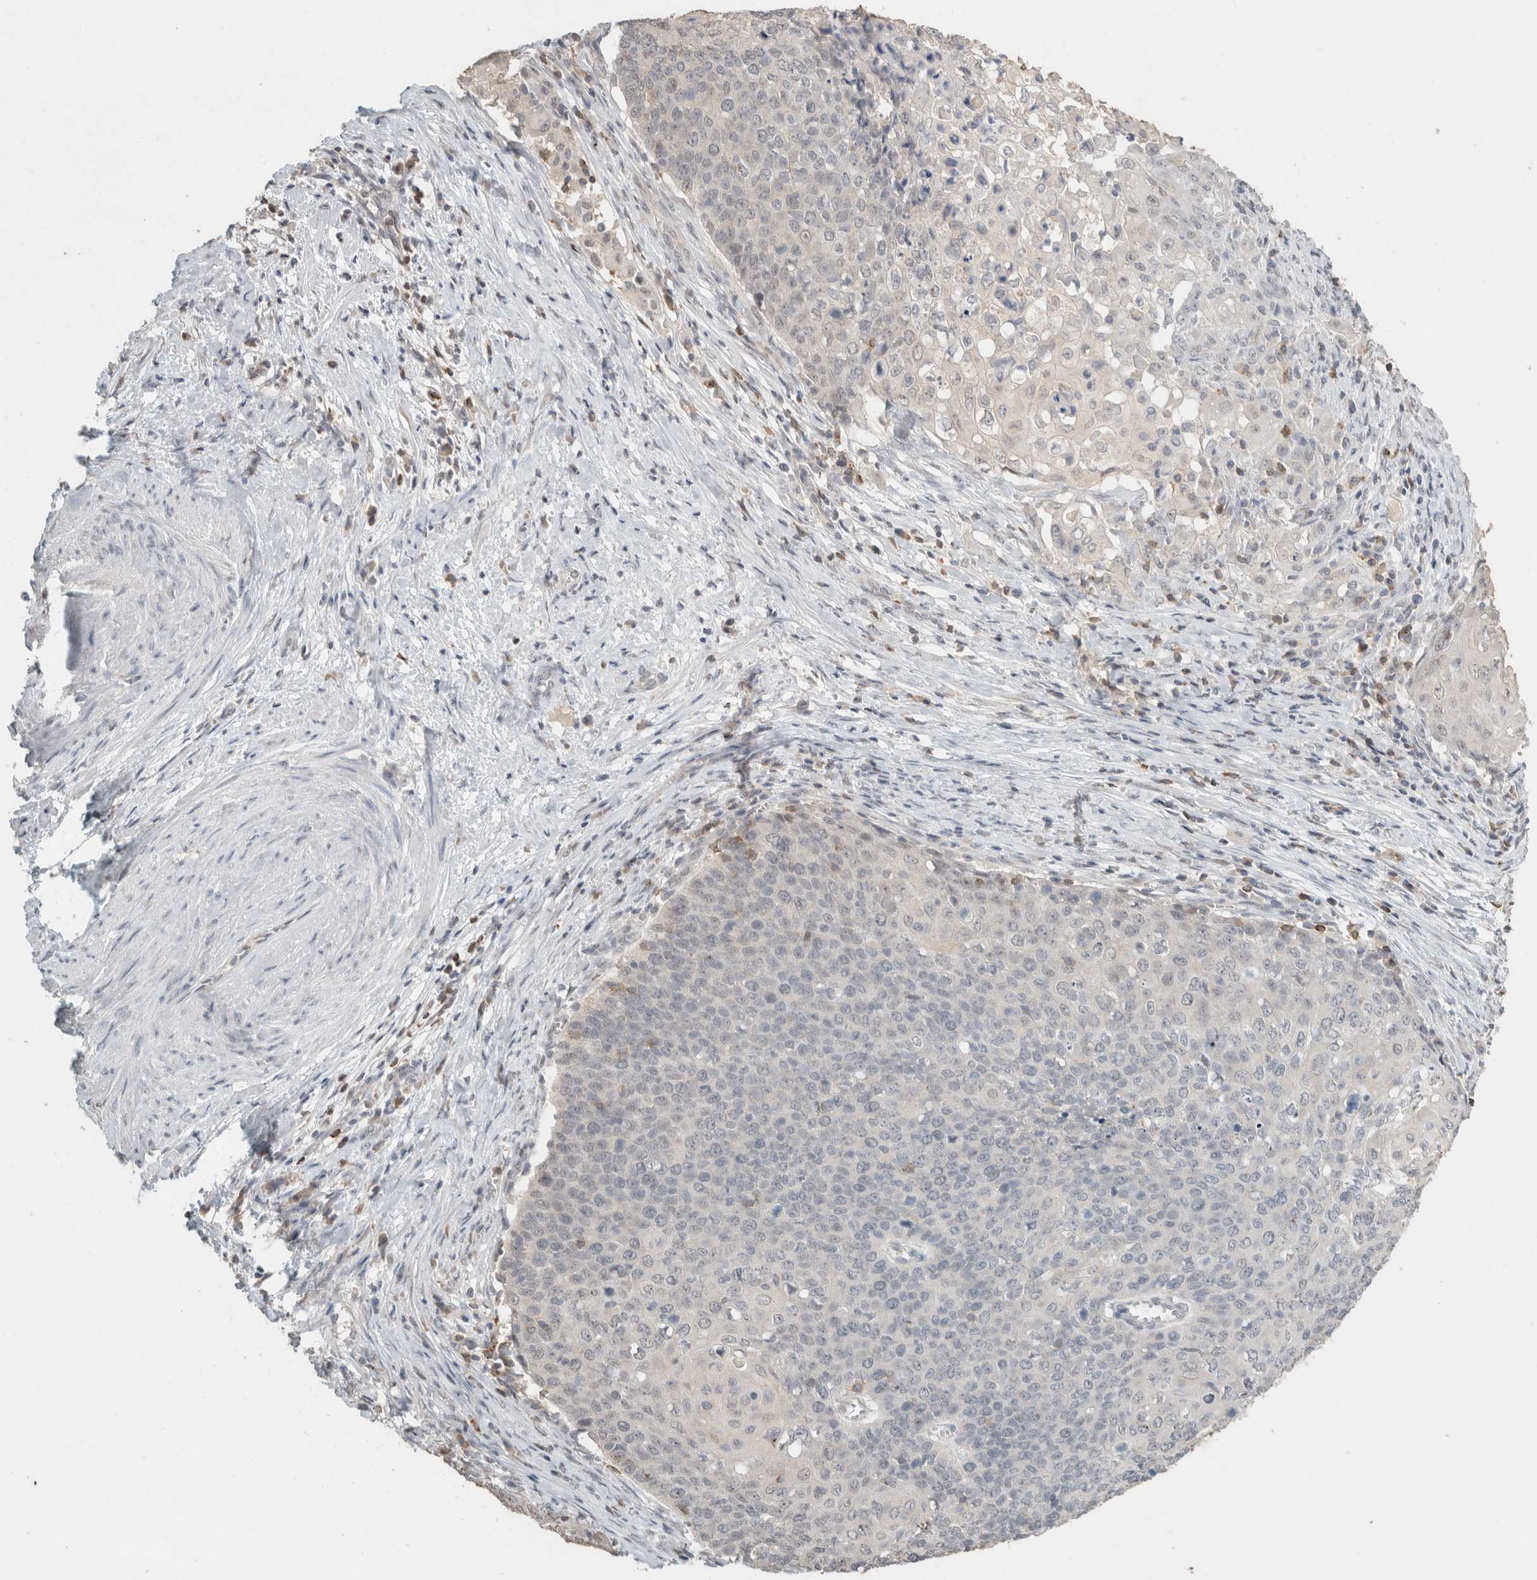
{"staining": {"intensity": "negative", "quantity": "none", "location": "none"}, "tissue": "cervical cancer", "cell_type": "Tumor cells", "image_type": "cancer", "snomed": [{"axis": "morphology", "description": "Squamous cell carcinoma, NOS"}, {"axis": "topography", "description": "Cervix"}], "caption": "The photomicrograph shows no staining of tumor cells in cervical squamous cell carcinoma.", "gene": "TRAT1", "patient": {"sex": "female", "age": 39}}